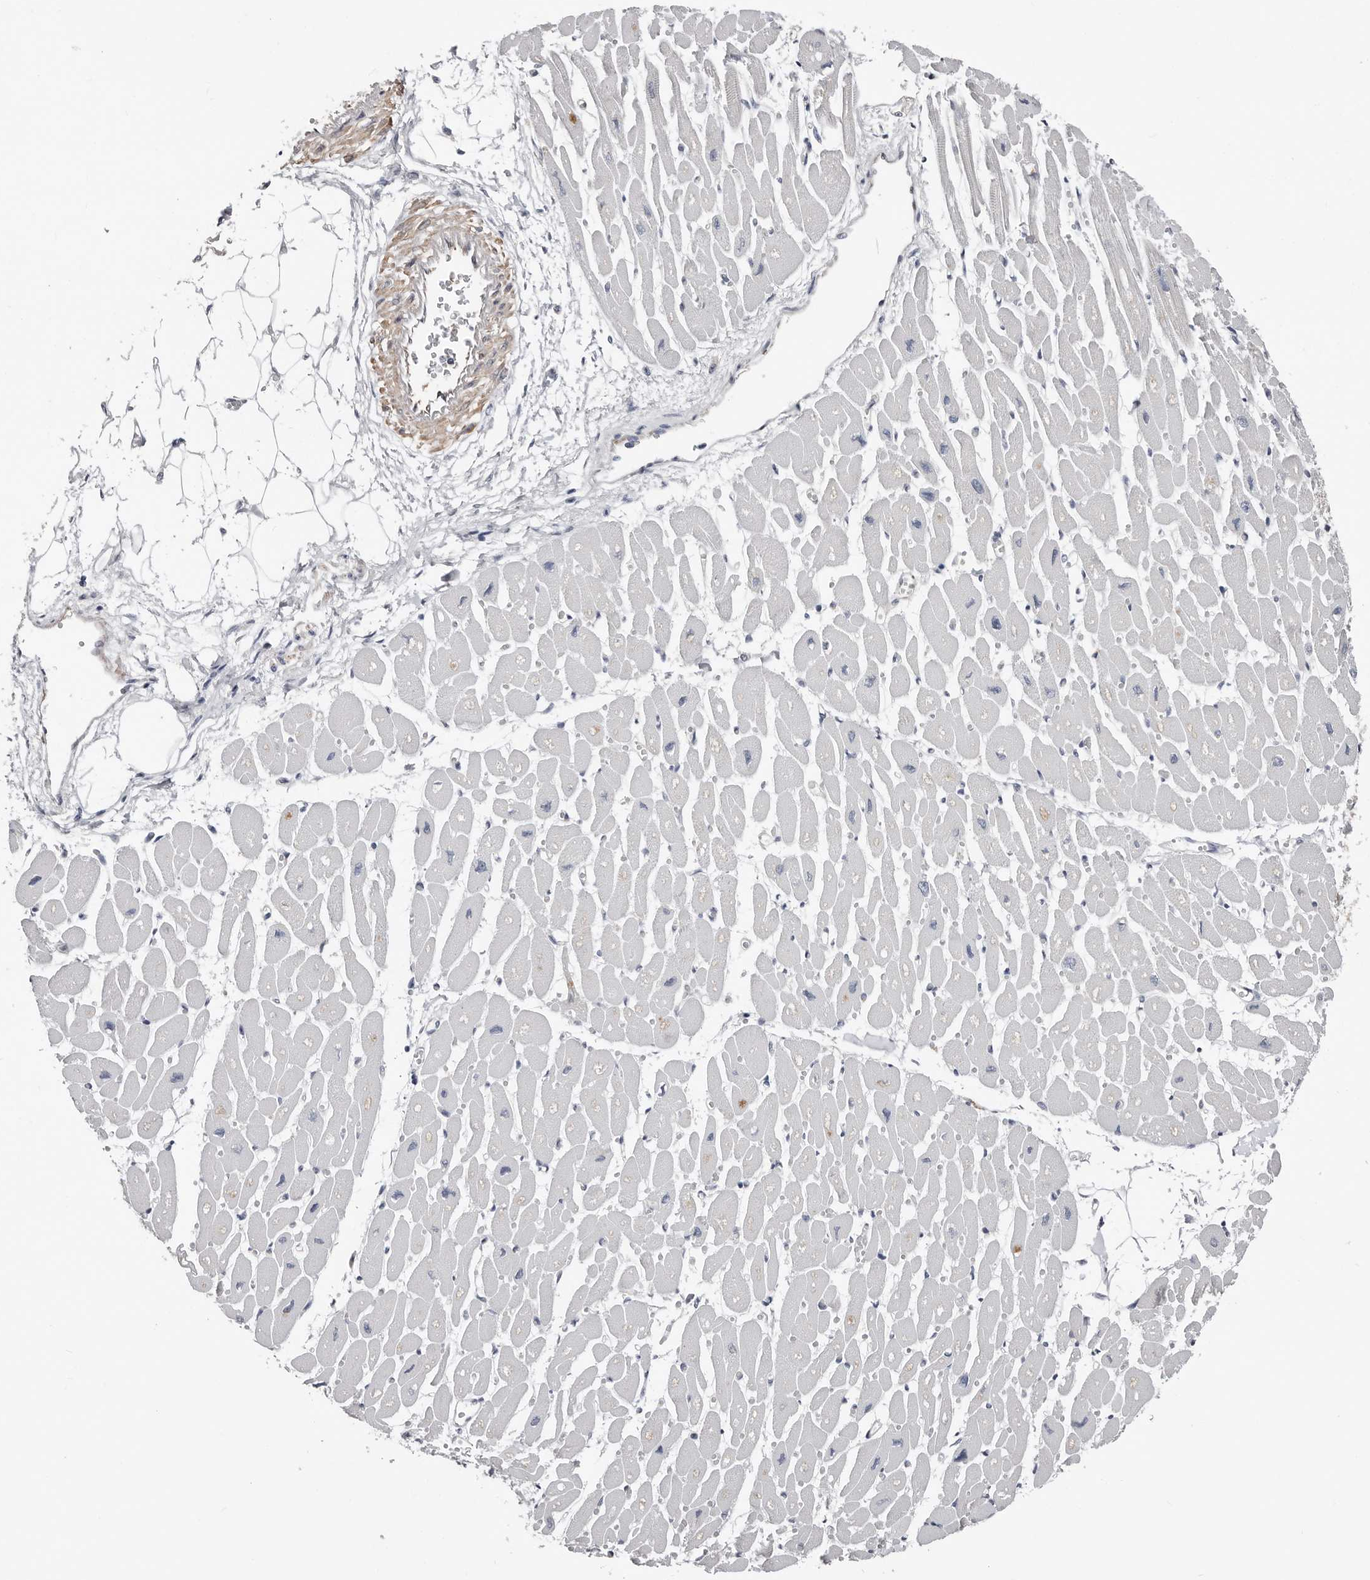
{"staining": {"intensity": "negative", "quantity": "none", "location": "none"}, "tissue": "heart muscle", "cell_type": "Cardiomyocytes", "image_type": "normal", "snomed": [{"axis": "morphology", "description": "Normal tissue, NOS"}, {"axis": "topography", "description": "Heart"}], "caption": "This is an immunohistochemistry photomicrograph of unremarkable human heart muscle. There is no expression in cardiomyocytes.", "gene": "ASRGL1", "patient": {"sex": "female", "age": 54}}